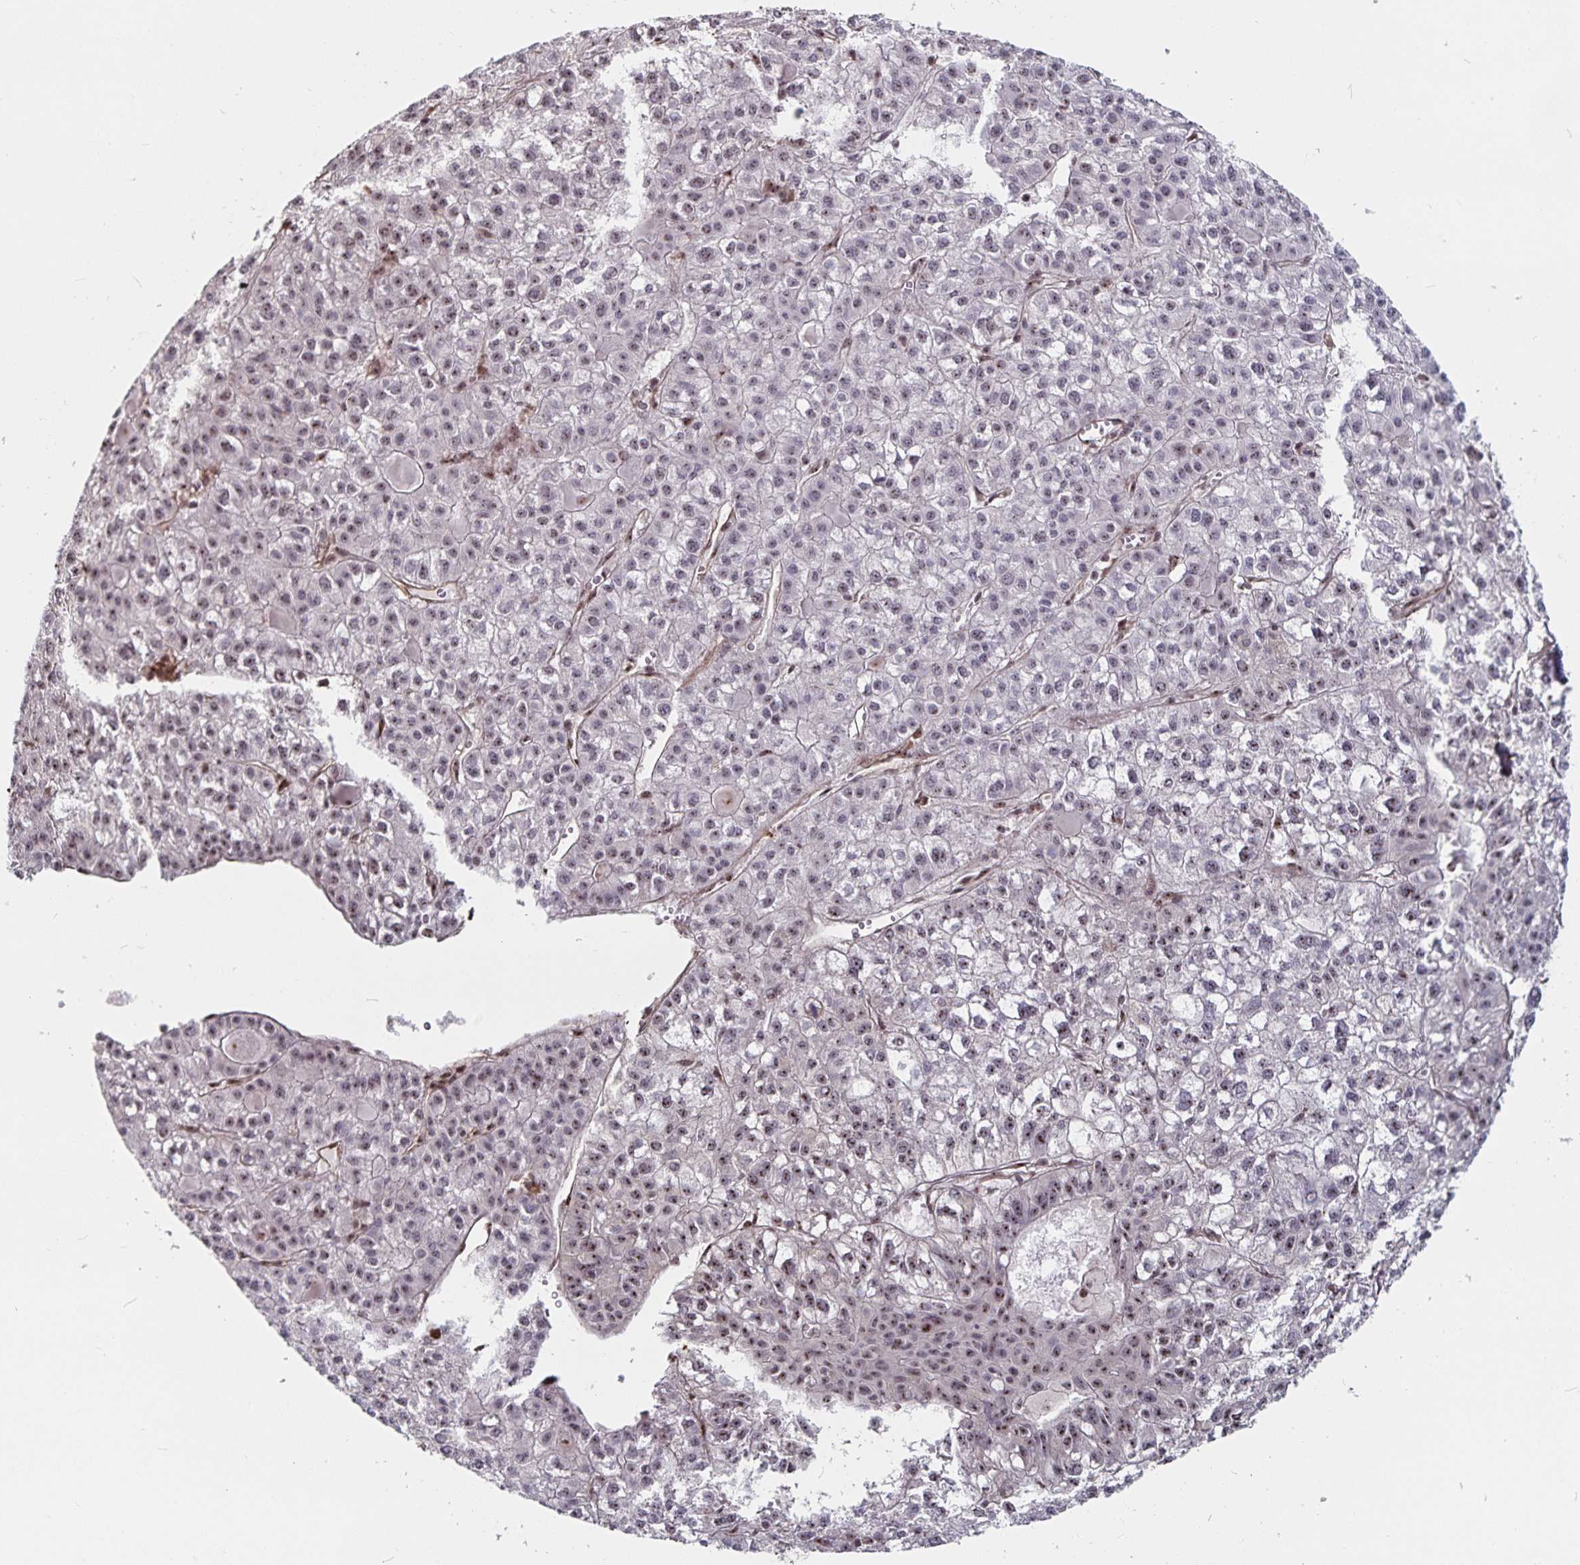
{"staining": {"intensity": "weak", "quantity": "25%-75%", "location": "nuclear"}, "tissue": "liver cancer", "cell_type": "Tumor cells", "image_type": "cancer", "snomed": [{"axis": "morphology", "description": "Carcinoma, Hepatocellular, NOS"}, {"axis": "topography", "description": "Liver"}], "caption": "A brown stain shows weak nuclear staining of a protein in liver hepatocellular carcinoma tumor cells.", "gene": "LAS1L", "patient": {"sex": "female", "age": 43}}